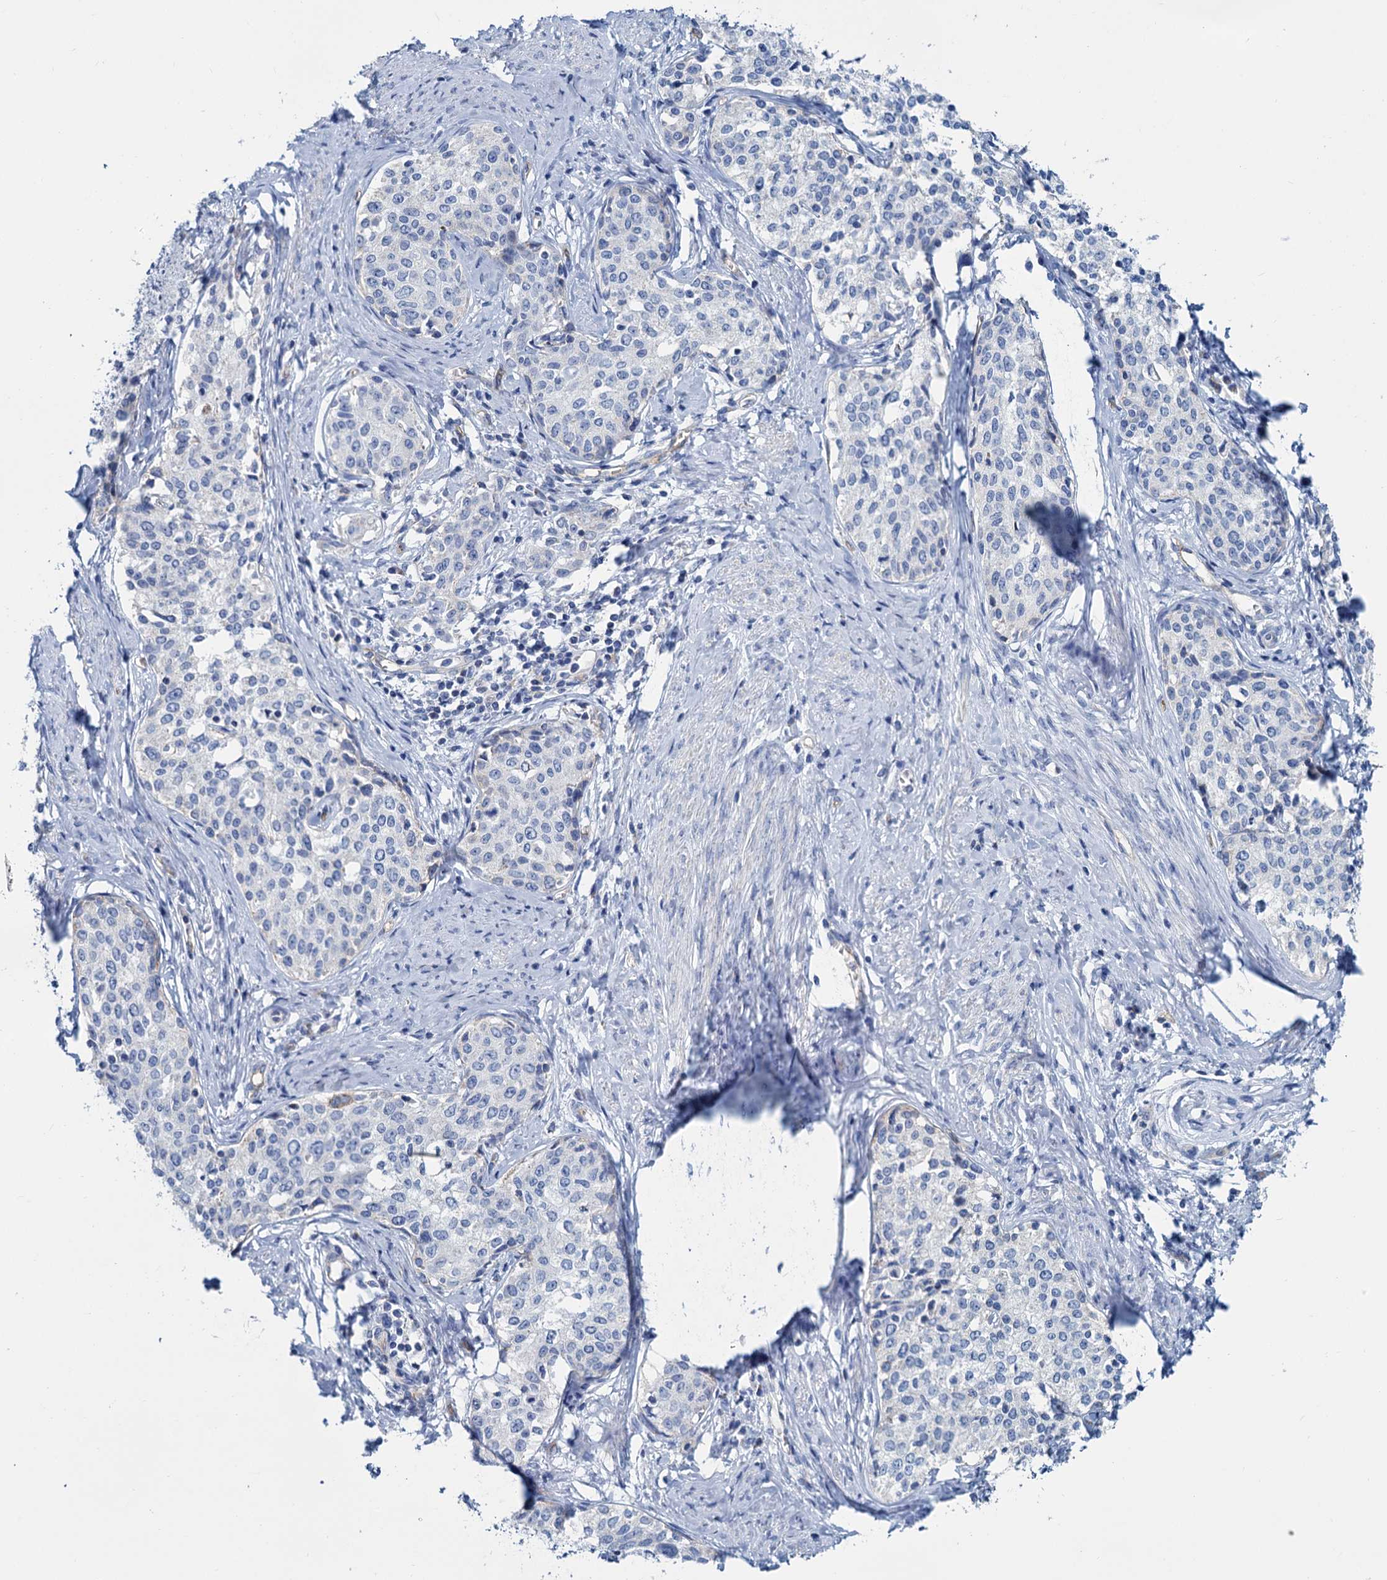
{"staining": {"intensity": "negative", "quantity": "none", "location": "none"}, "tissue": "cervical cancer", "cell_type": "Tumor cells", "image_type": "cancer", "snomed": [{"axis": "morphology", "description": "Squamous cell carcinoma, NOS"}, {"axis": "morphology", "description": "Adenocarcinoma, NOS"}, {"axis": "topography", "description": "Cervix"}], "caption": "Immunohistochemical staining of human adenocarcinoma (cervical) demonstrates no significant positivity in tumor cells.", "gene": "SLC1A3", "patient": {"sex": "female", "age": 52}}